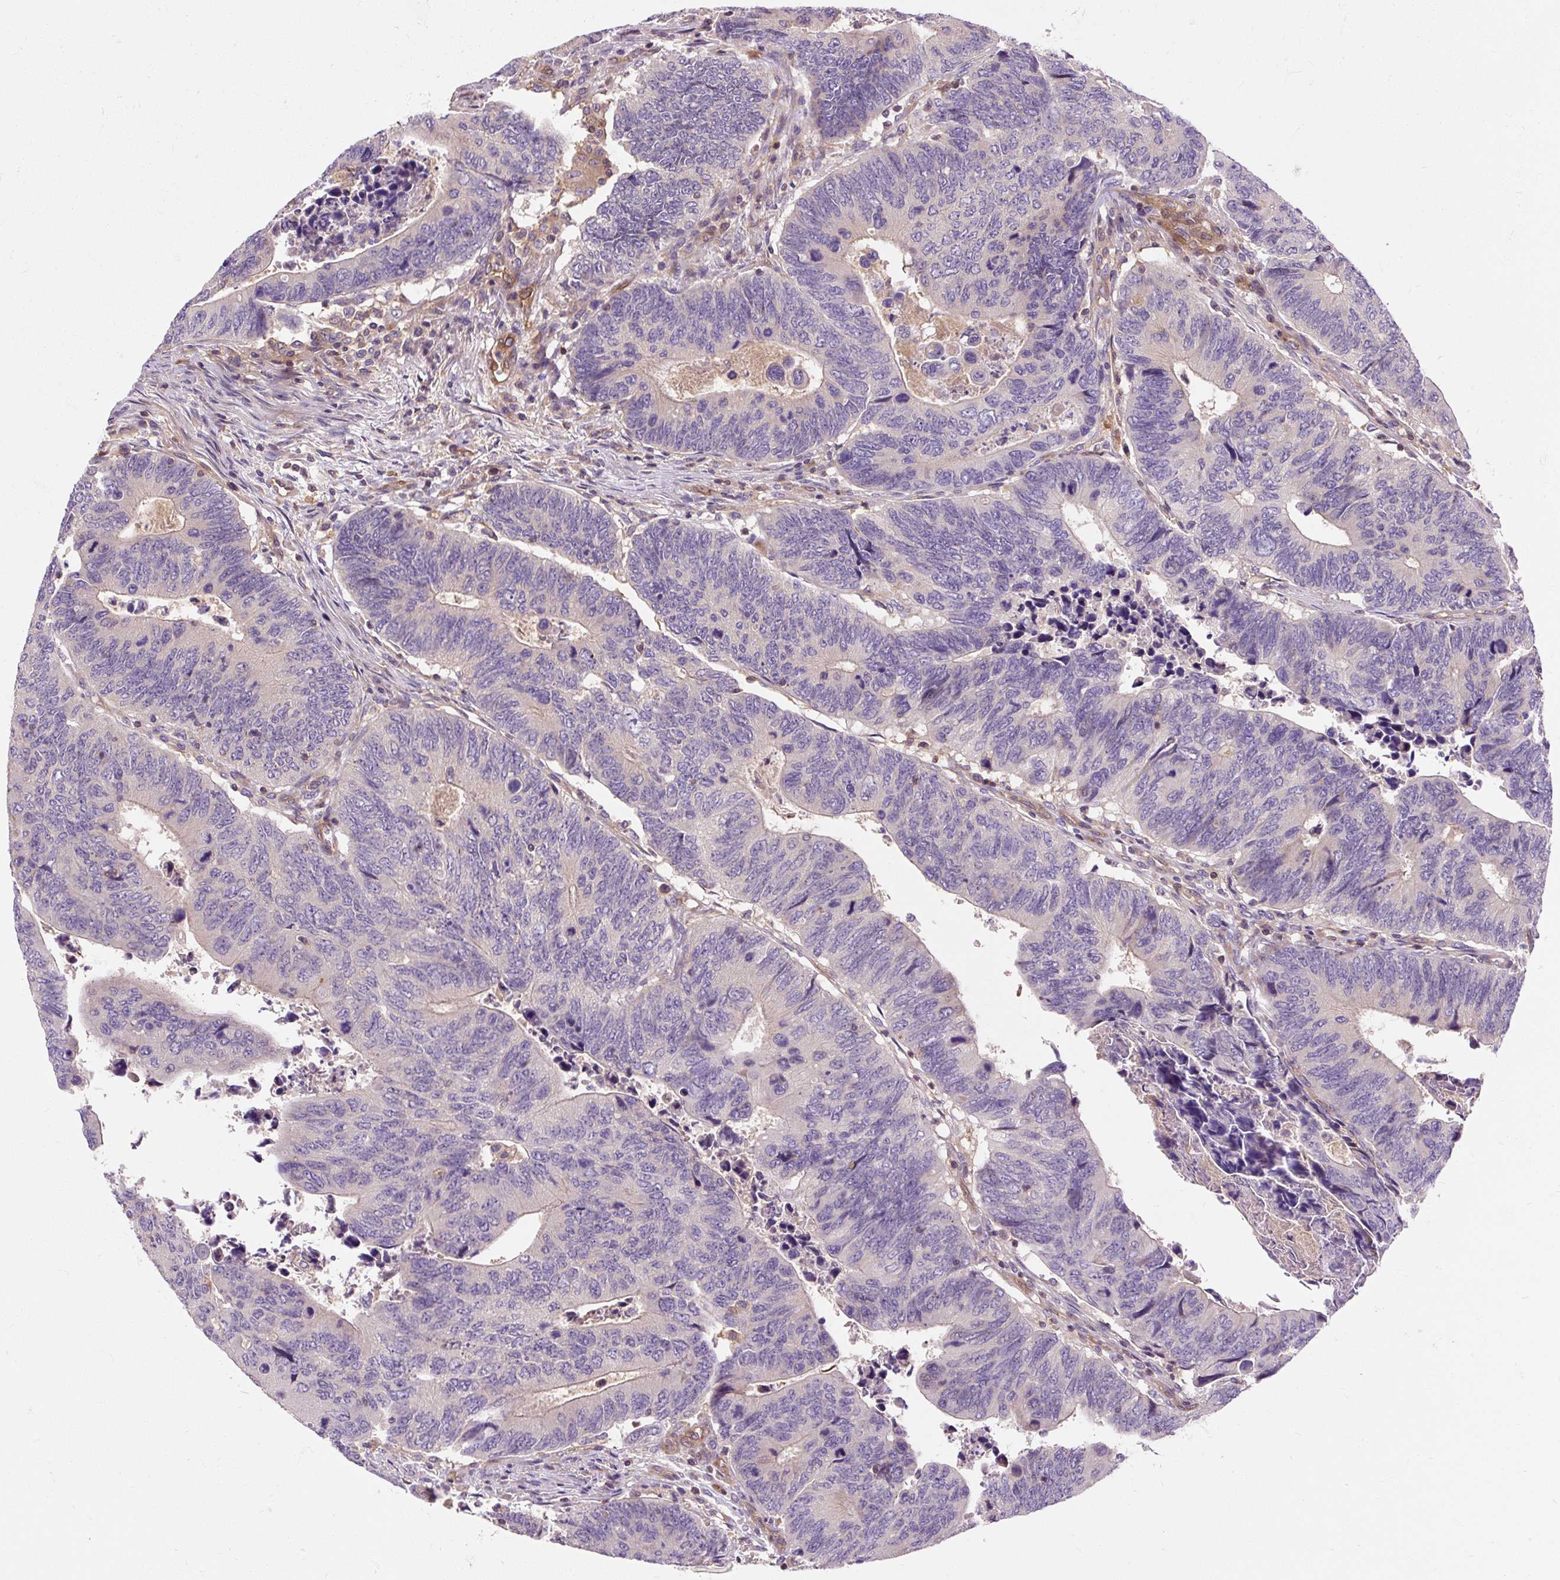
{"staining": {"intensity": "negative", "quantity": "none", "location": "none"}, "tissue": "colorectal cancer", "cell_type": "Tumor cells", "image_type": "cancer", "snomed": [{"axis": "morphology", "description": "Adenocarcinoma, NOS"}, {"axis": "topography", "description": "Colon"}], "caption": "This image is of colorectal adenocarcinoma stained with immunohistochemistry to label a protein in brown with the nuclei are counter-stained blue. There is no expression in tumor cells. (Brightfield microscopy of DAB IHC at high magnification).", "gene": "PCDHGB3", "patient": {"sex": "male", "age": 87}}